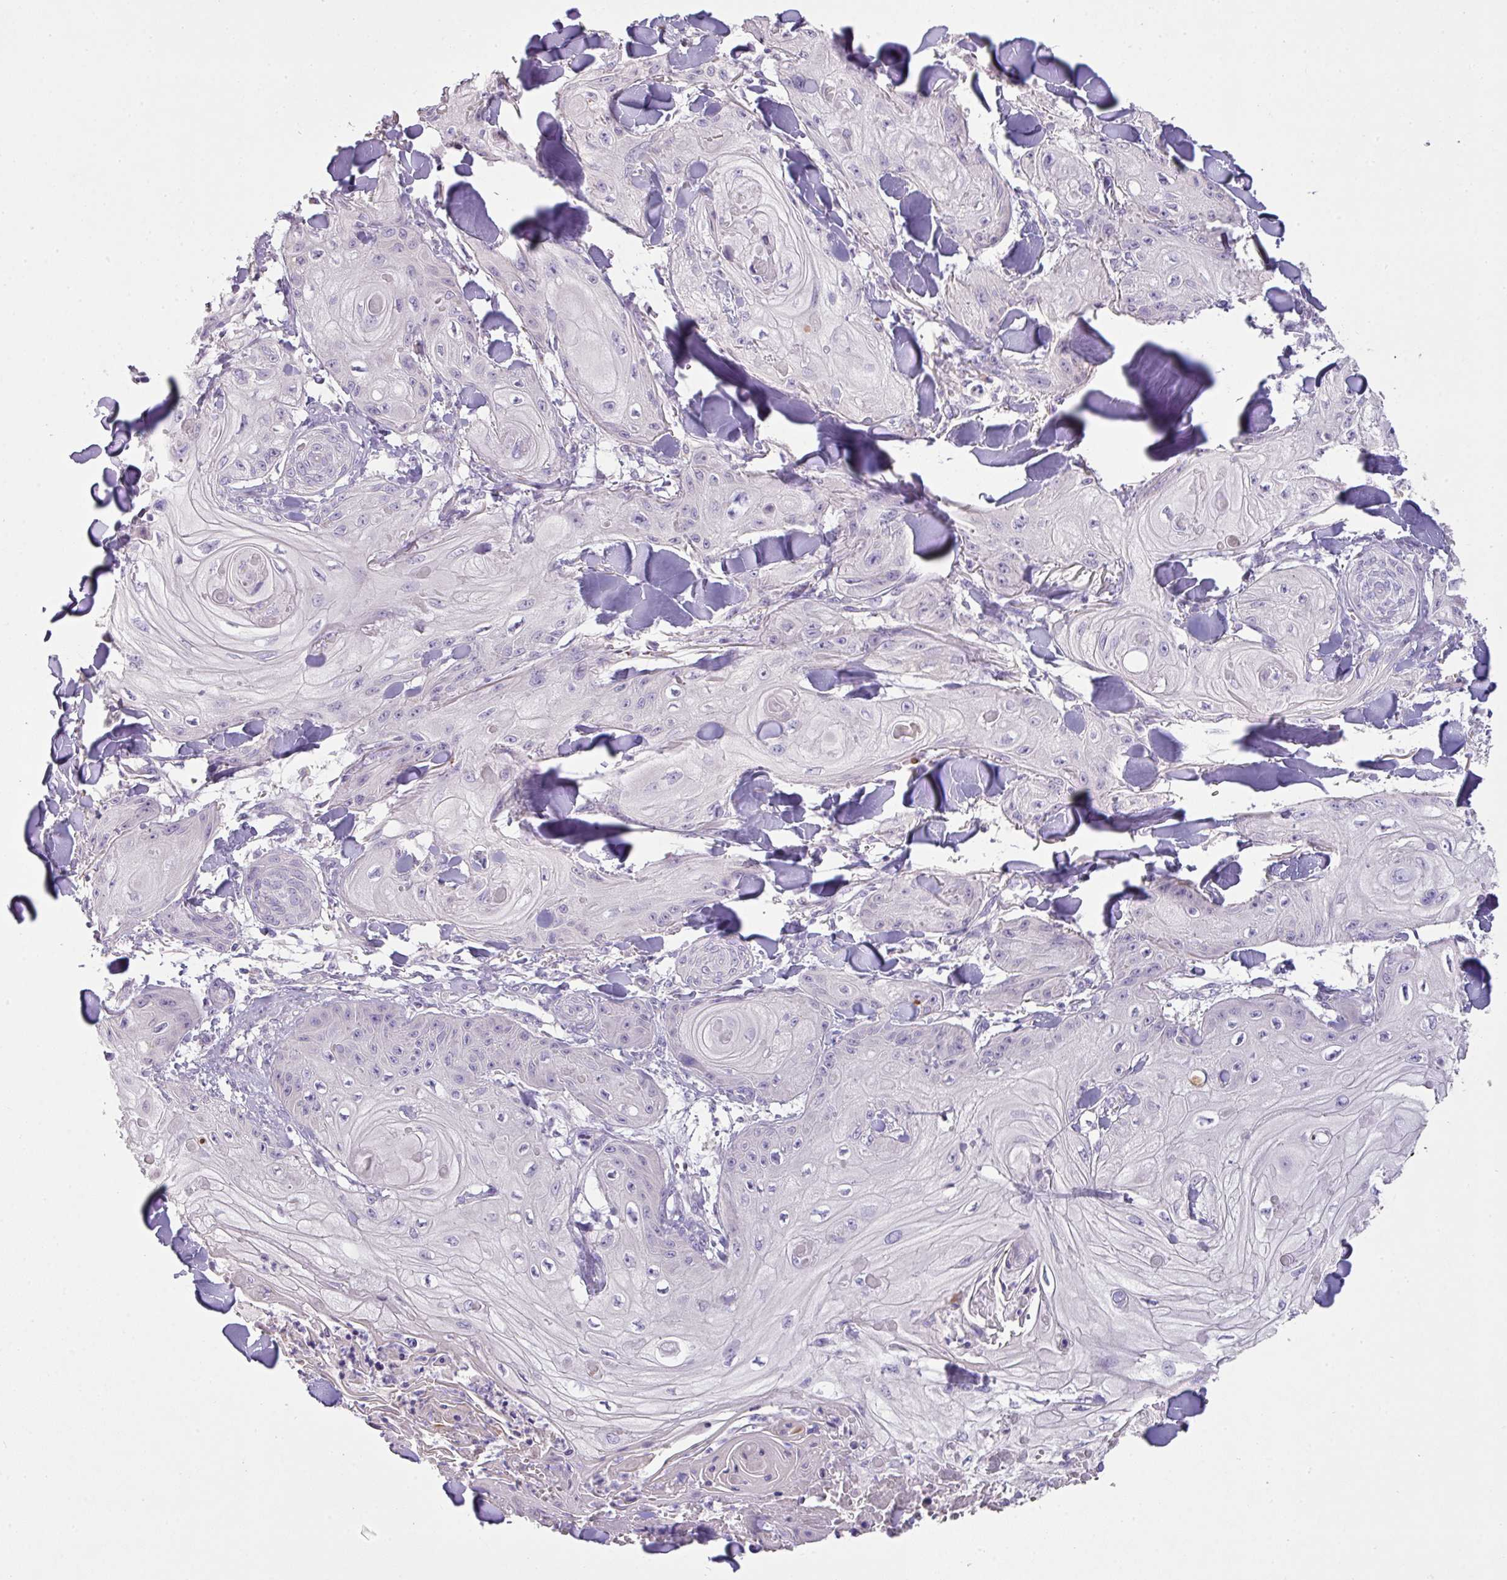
{"staining": {"intensity": "negative", "quantity": "none", "location": "none"}, "tissue": "skin cancer", "cell_type": "Tumor cells", "image_type": "cancer", "snomed": [{"axis": "morphology", "description": "Squamous cell carcinoma, NOS"}, {"axis": "topography", "description": "Skin"}], "caption": "Squamous cell carcinoma (skin) stained for a protein using immunohistochemistry (IHC) shows no positivity tumor cells.", "gene": "OR6C6", "patient": {"sex": "male", "age": 74}}